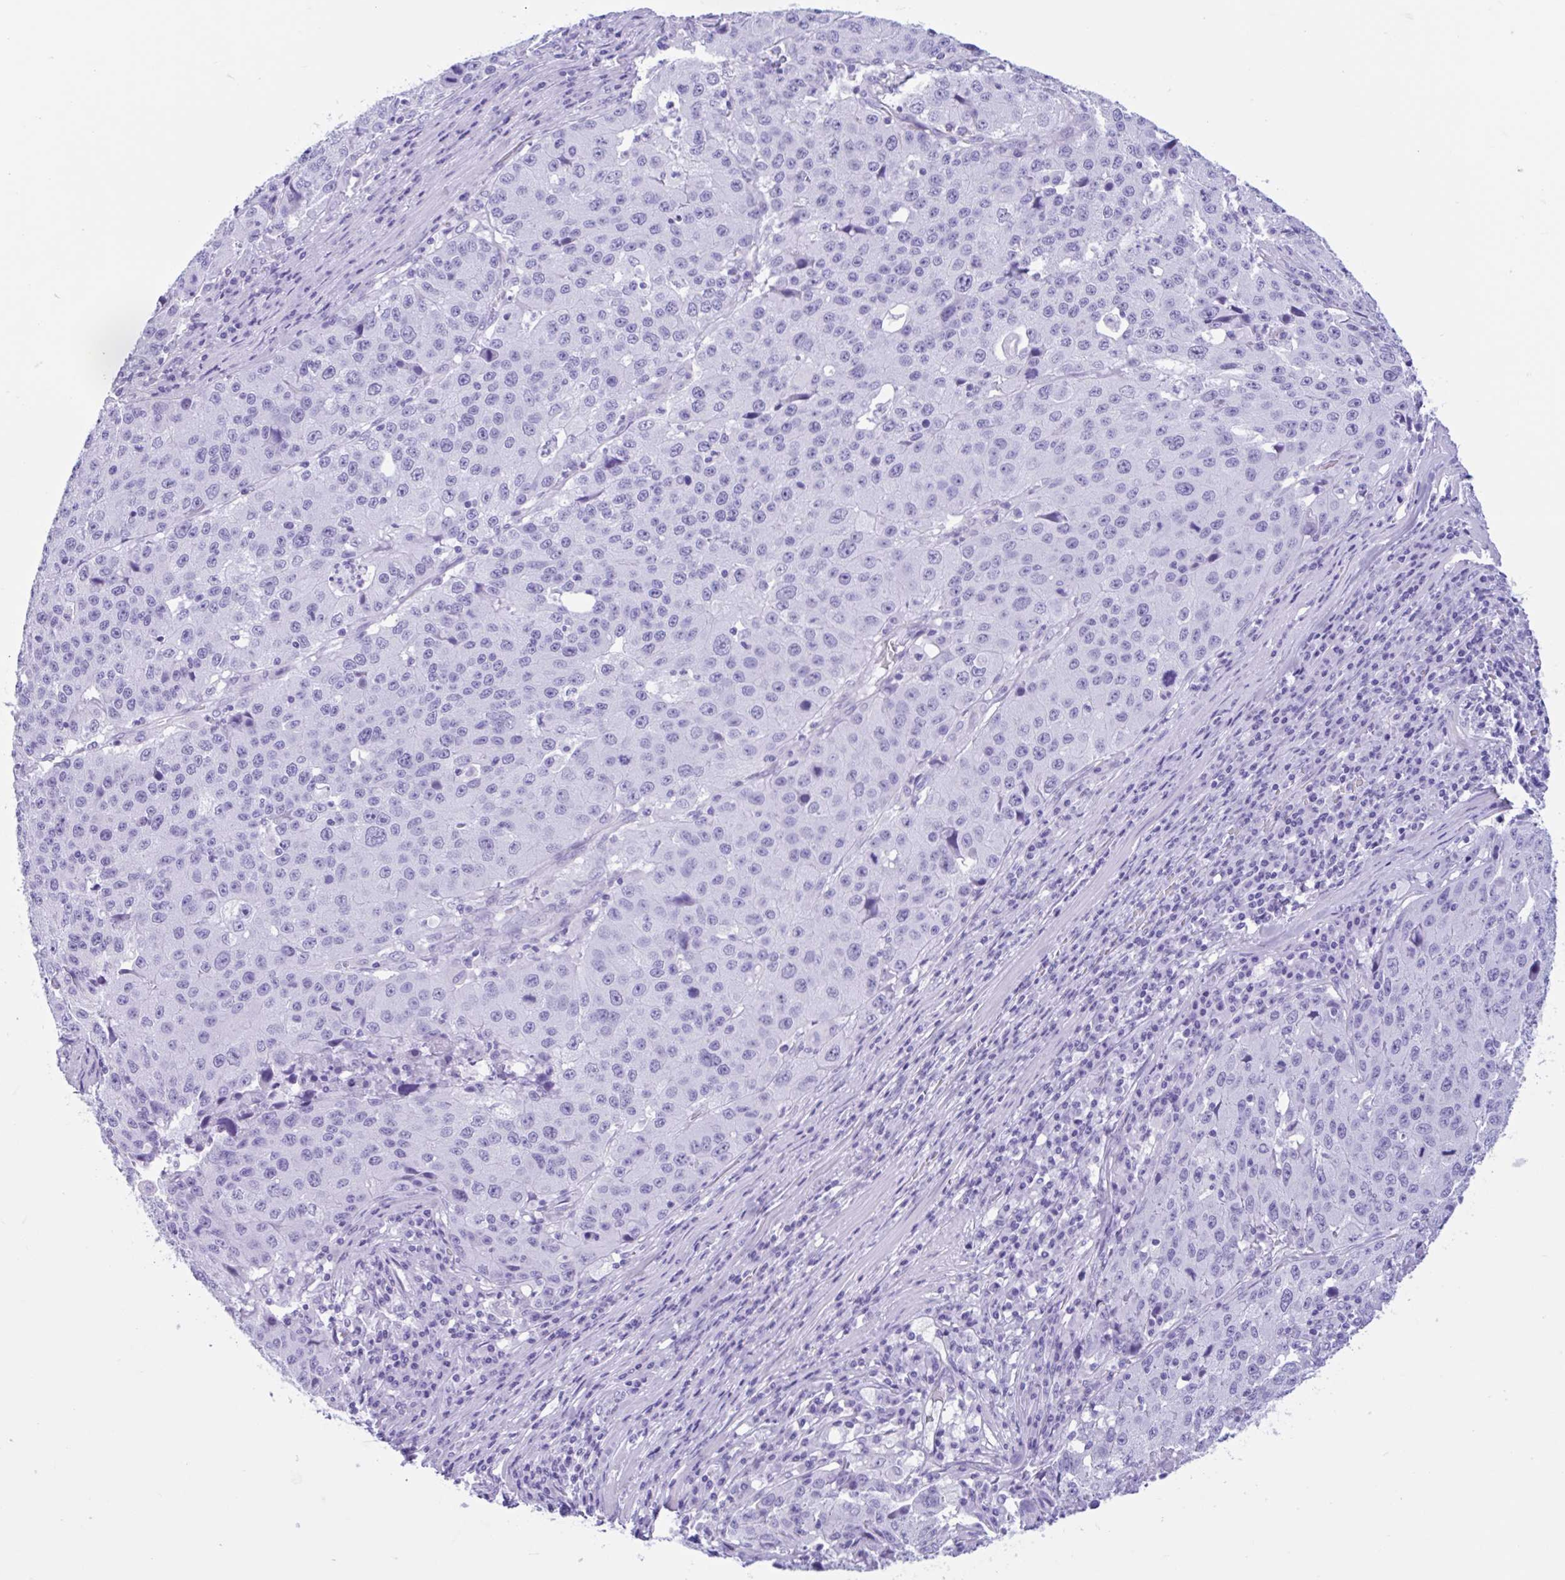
{"staining": {"intensity": "negative", "quantity": "none", "location": "none"}, "tissue": "stomach cancer", "cell_type": "Tumor cells", "image_type": "cancer", "snomed": [{"axis": "morphology", "description": "Adenocarcinoma, NOS"}, {"axis": "topography", "description": "Stomach"}], "caption": "Tumor cells are negative for protein expression in human stomach cancer (adenocarcinoma). (DAB (3,3'-diaminobenzidine) immunohistochemistry visualized using brightfield microscopy, high magnification).", "gene": "IAPP", "patient": {"sex": "male", "age": 71}}